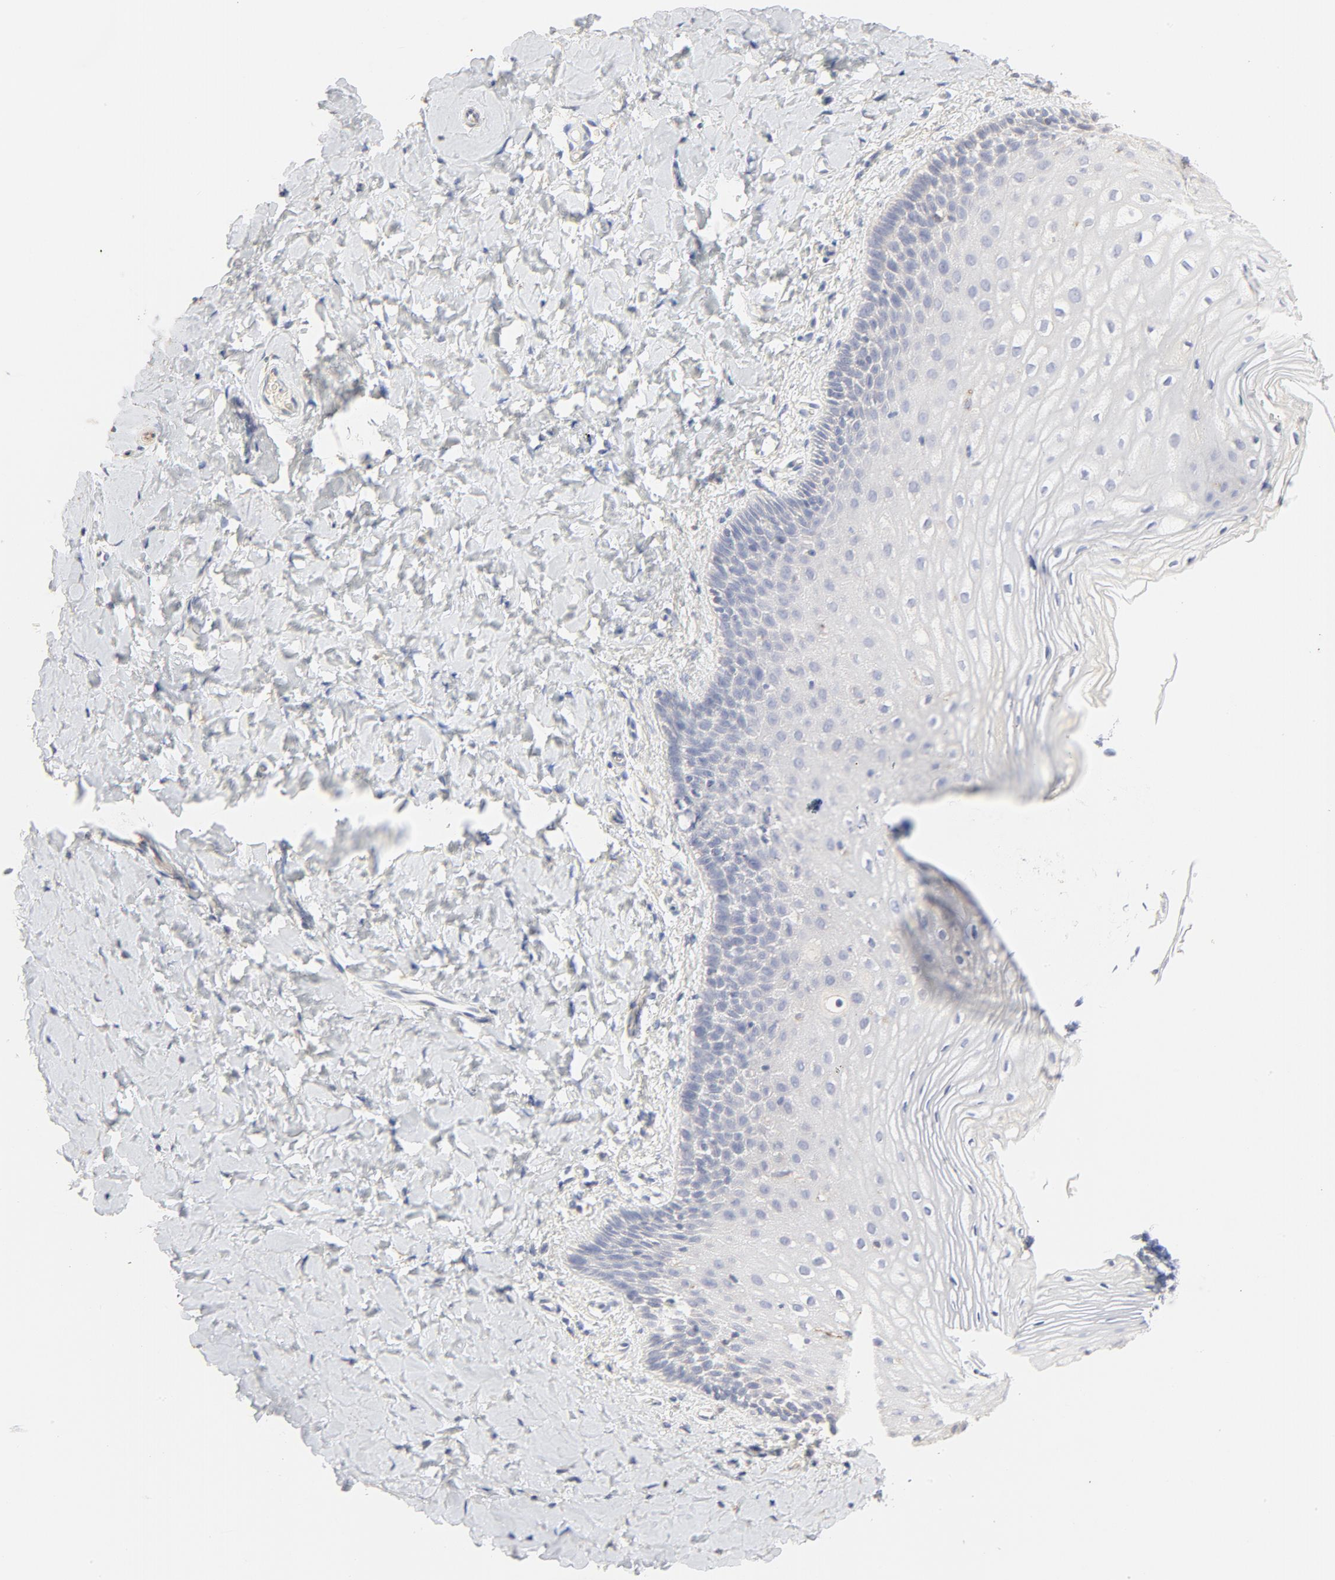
{"staining": {"intensity": "negative", "quantity": "none", "location": "none"}, "tissue": "vagina", "cell_type": "Squamous epithelial cells", "image_type": "normal", "snomed": [{"axis": "morphology", "description": "Normal tissue, NOS"}, {"axis": "topography", "description": "Vagina"}], "caption": "Normal vagina was stained to show a protein in brown. There is no significant positivity in squamous epithelial cells.", "gene": "FCGBP", "patient": {"sex": "female", "age": 55}}